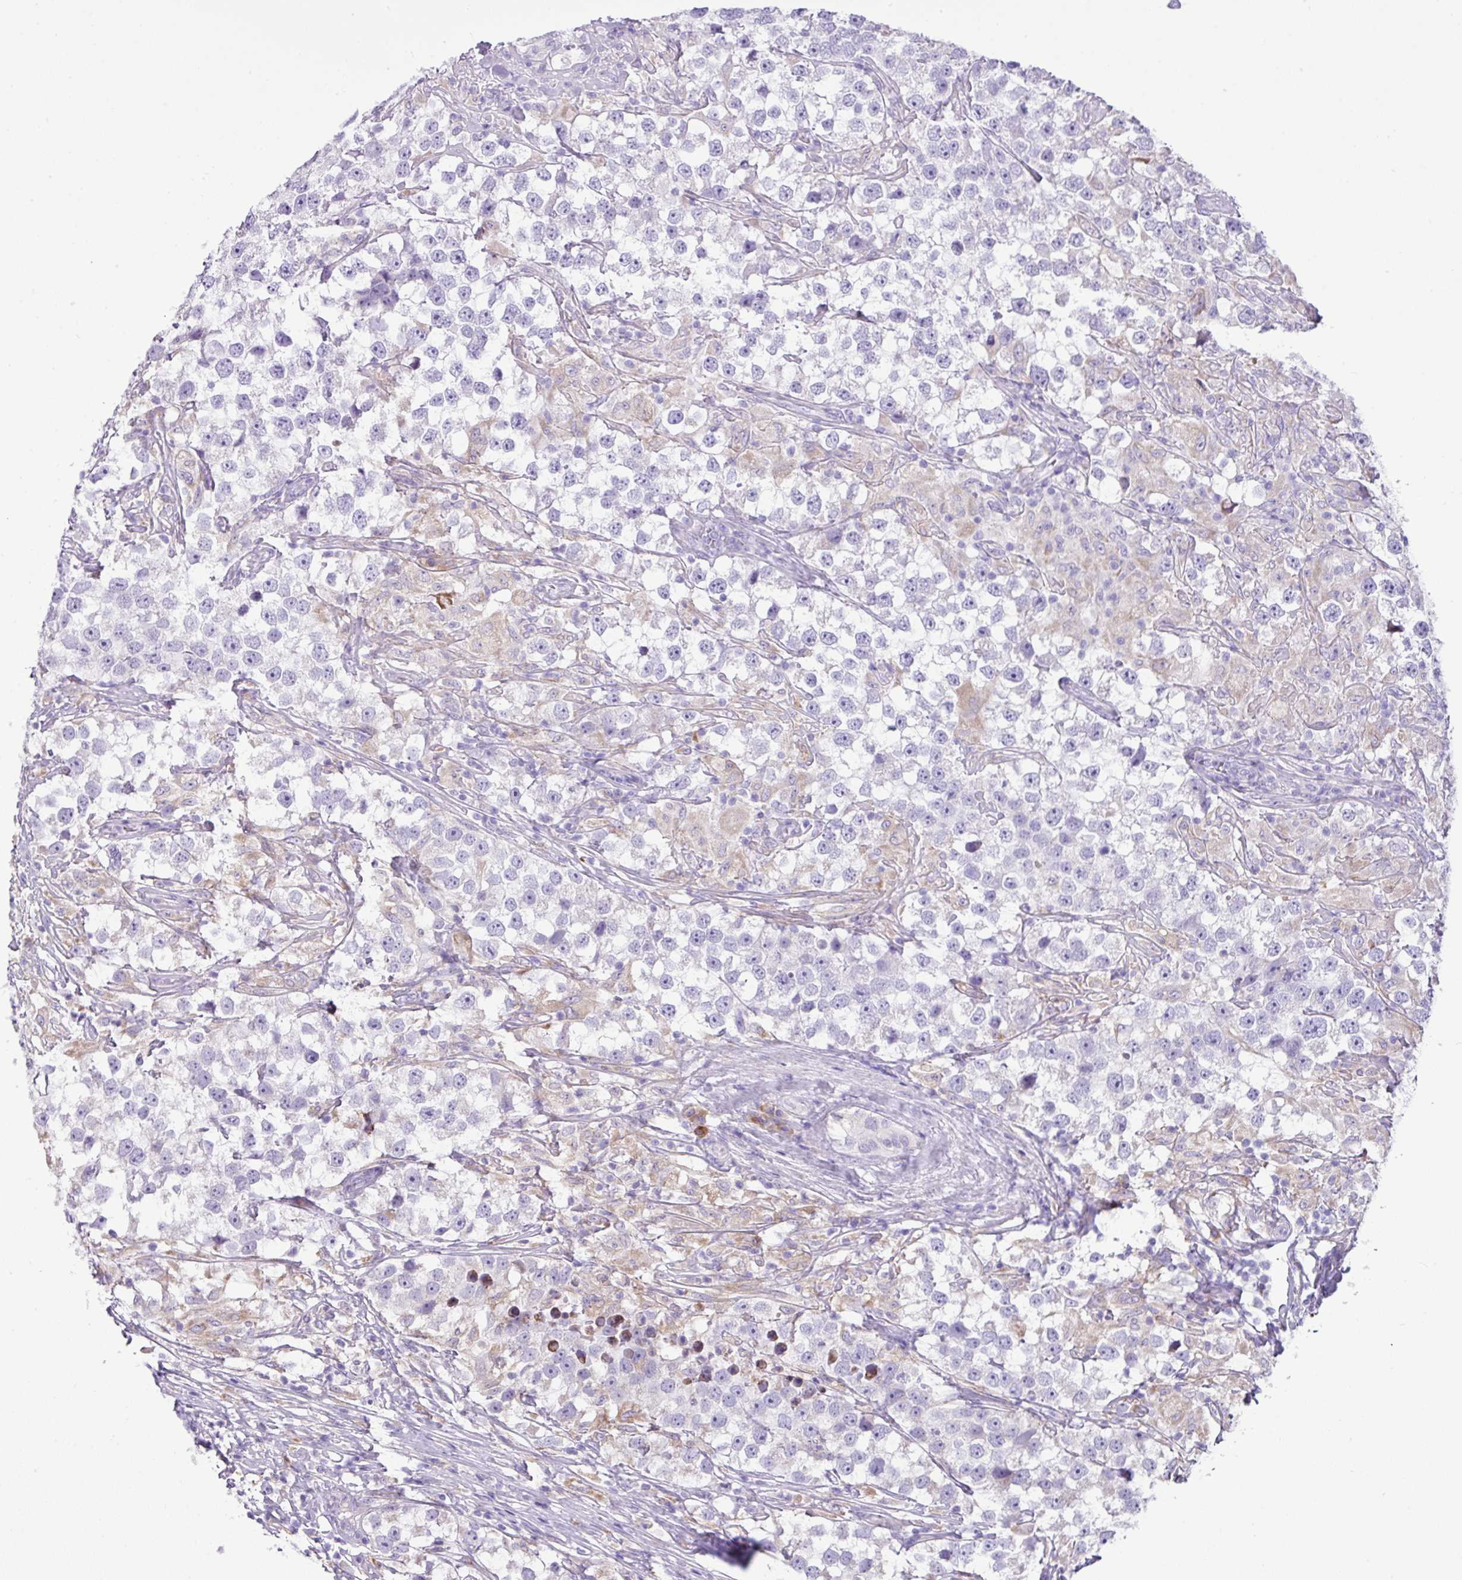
{"staining": {"intensity": "negative", "quantity": "none", "location": "none"}, "tissue": "testis cancer", "cell_type": "Tumor cells", "image_type": "cancer", "snomed": [{"axis": "morphology", "description": "Seminoma, NOS"}, {"axis": "topography", "description": "Testis"}], "caption": "Tumor cells are negative for brown protein staining in testis cancer. (Brightfield microscopy of DAB immunohistochemistry (IHC) at high magnification).", "gene": "RGS21", "patient": {"sex": "male", "age": 46}}